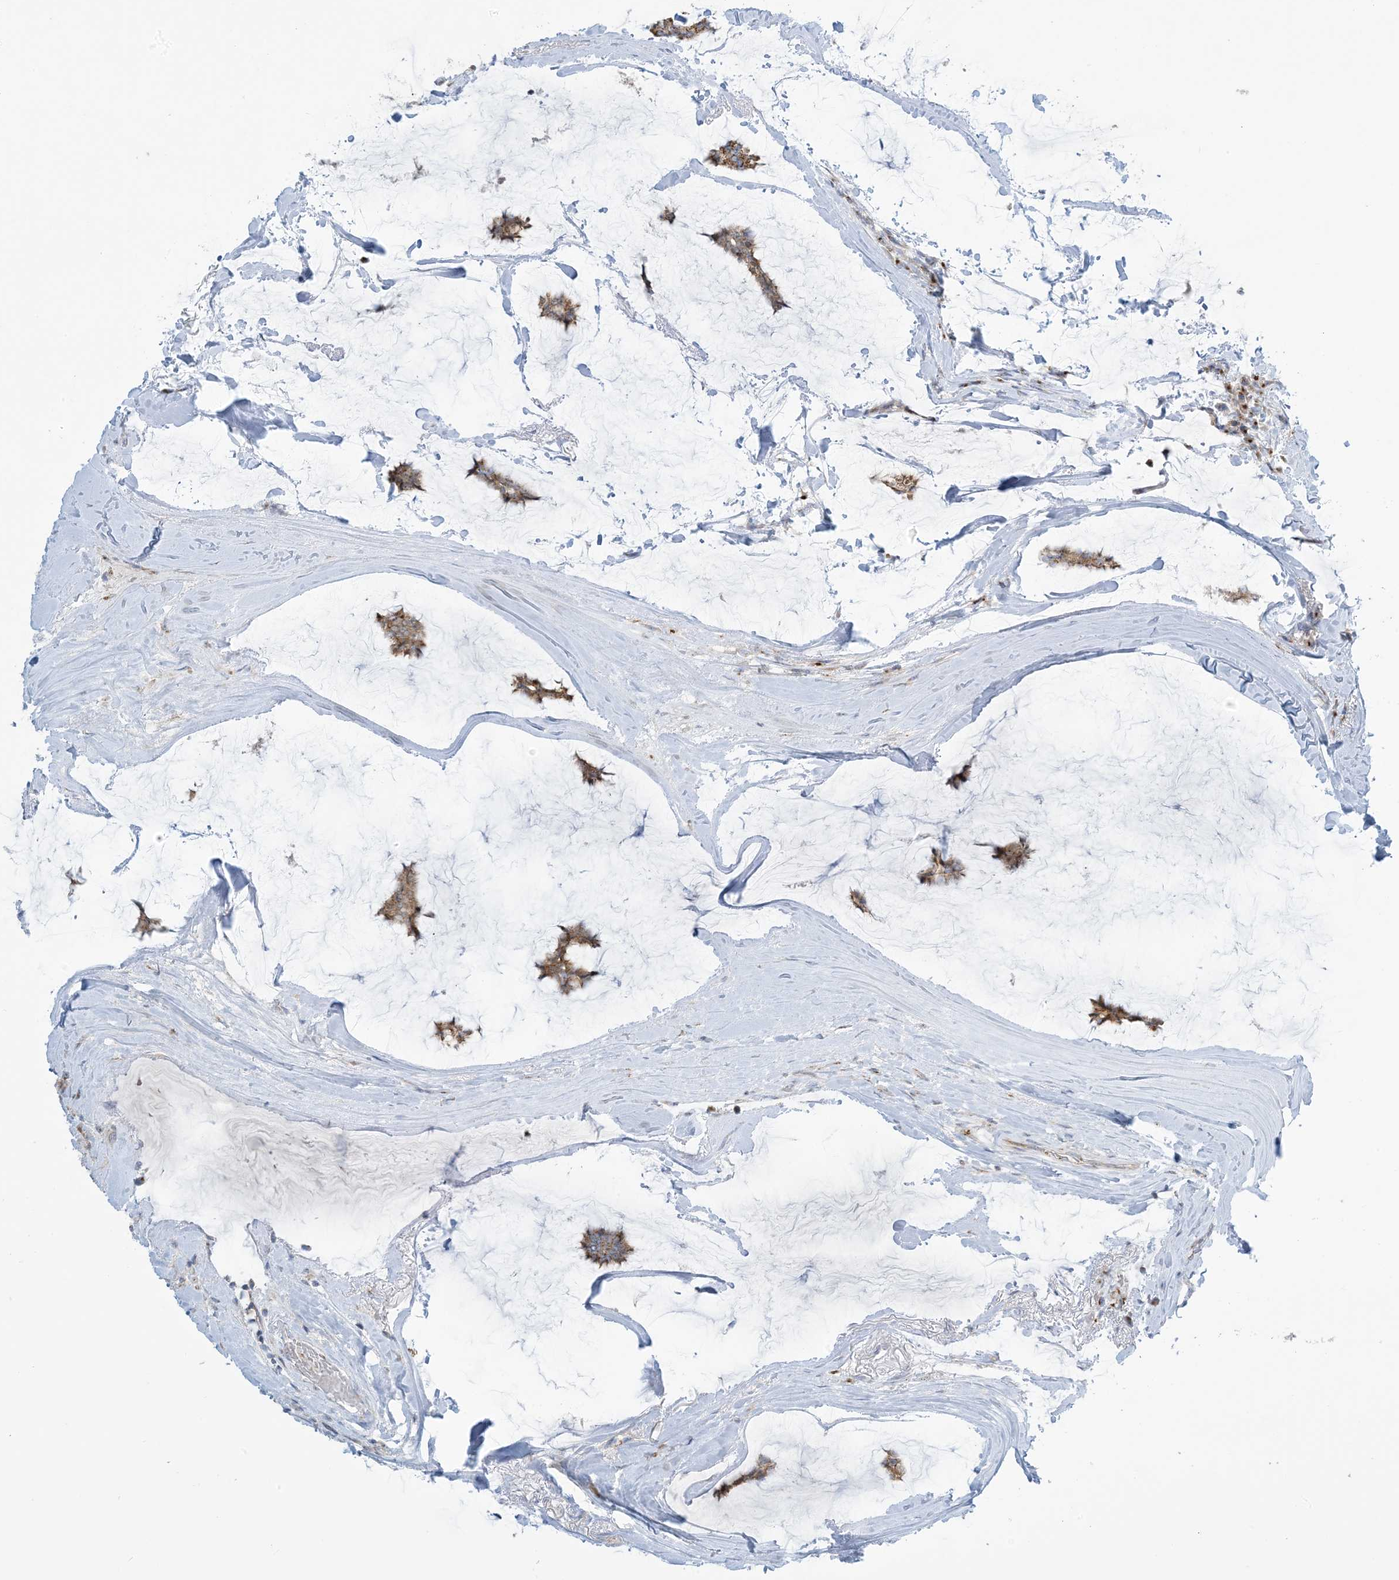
{"staining": {"intensity": "moderate", "quantity": ">75%", "location": "cytoplasmic/membranous"}, "tissue": "breast cancer", "cell_type": "Tumor cells", "image_type": "cancer", "snomed": [{"axis": "morphology", "description": "Duct carcinoma"}, {"axis": "topography", "description": "Breast"}], "caption": "Moderate cytoplasmic/membranous expression is identified in about >75% of tumor cells in breast invasive ductal carcinoma. (DAB IHC, brown staining for protein, blue staining for nuclei).", "gene": "AFTPH", "patient": {"sex": "female", "age": 93}}